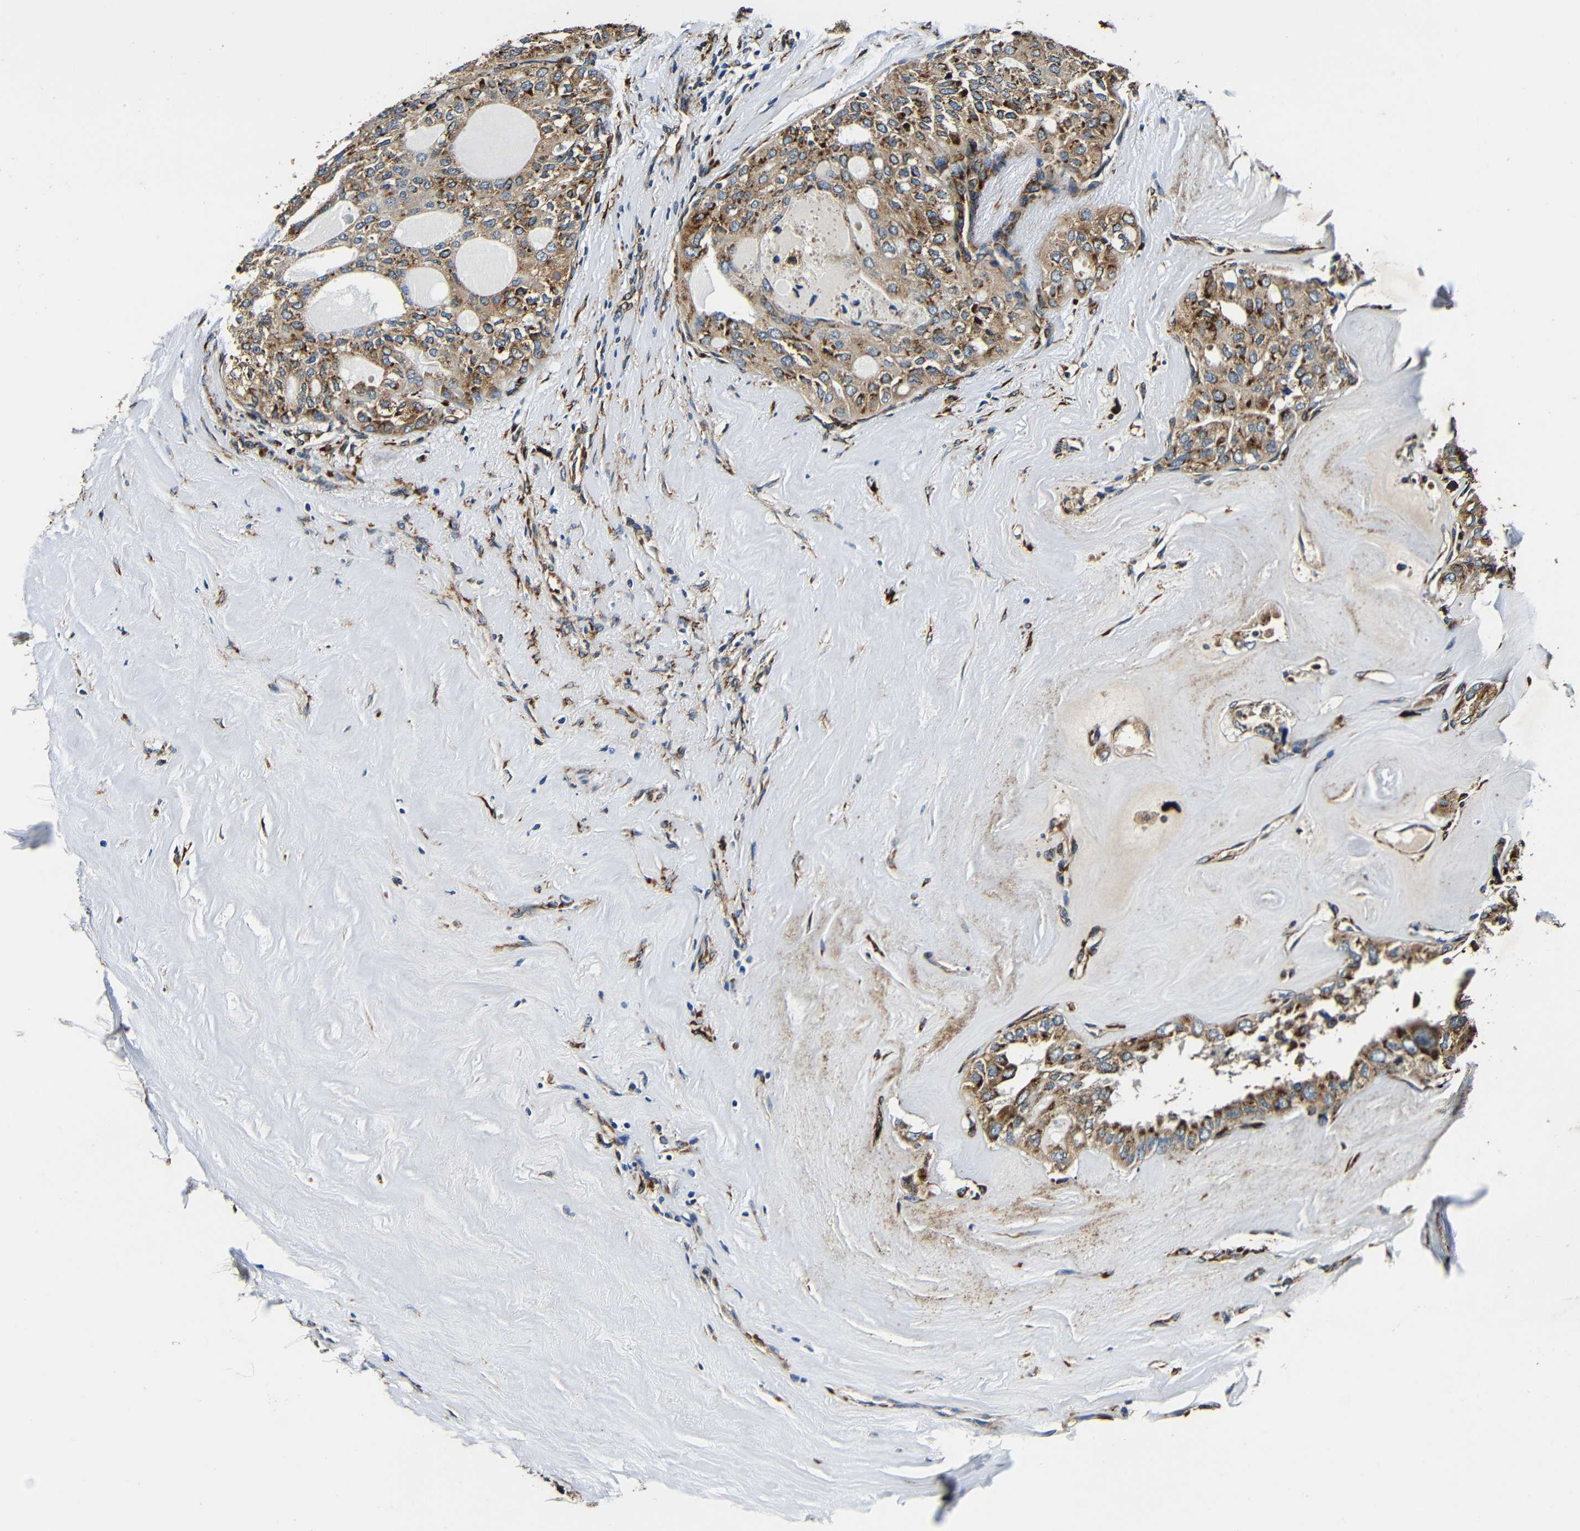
{"staining": {"intensity": "moderate", "quantity": ">75%", "location": "cytoplasmic/membranous"}, "tissue": "thyroid cancer", "cell_type": "Tumor cells", "image_type": "cancer", "snomed": [{"axis": "morphology", "description": "Follicular adenoma carcinoma, NOS"}, {"axis": "topography", "description": "Thyroid gland"}], "caption": "An IHC micrograph of tumor tissue is shown. Protein staining in brown highlights moderate cytoplasmic/membranous positivity in thyroid cancer within tumor cells. (IHC, brightfield microscopy, high magnification).", "gene": "RRBP1", "patient": {"sex": "male", "age": 75}}